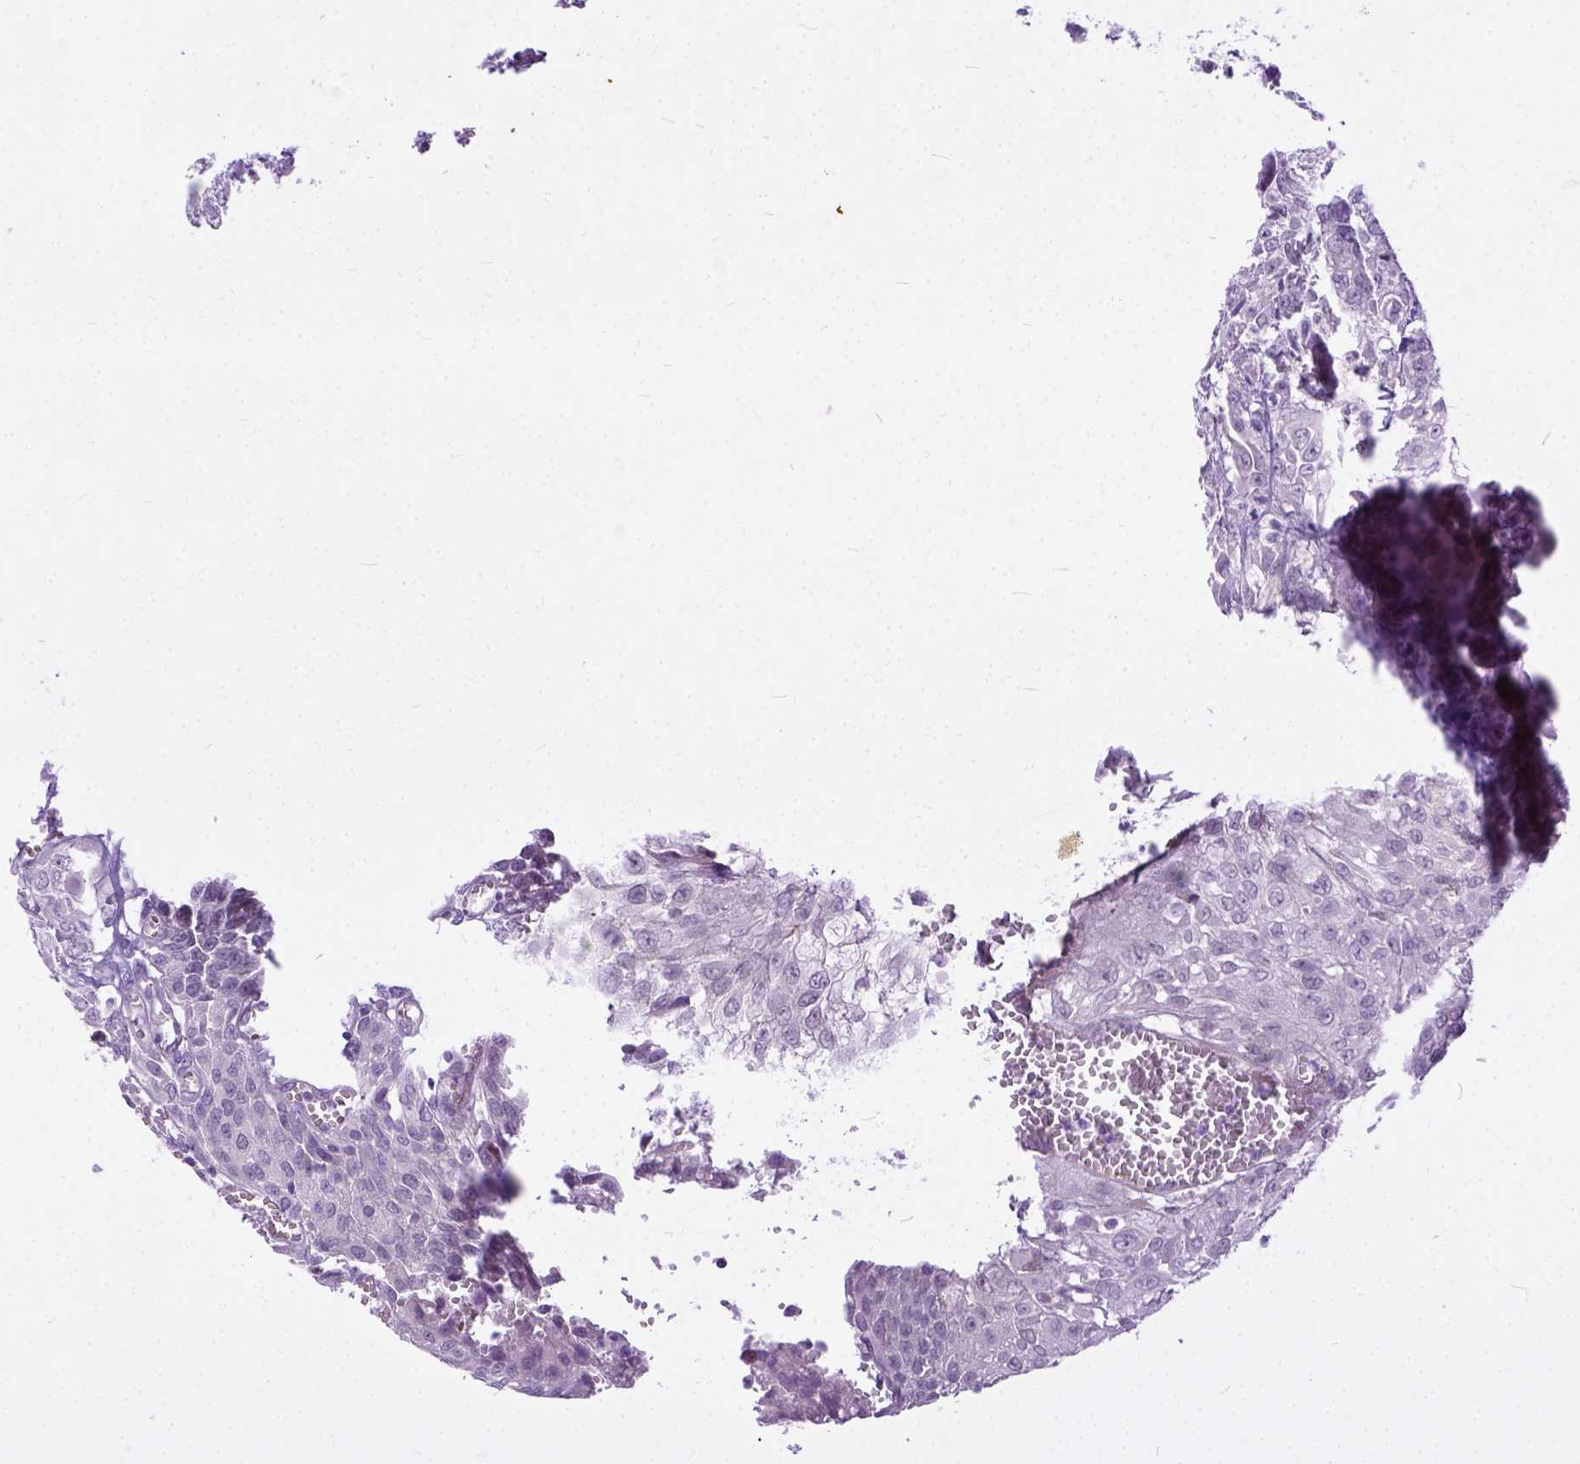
{"staining": {"intensity": "negative", "quantity": "none", "location": "none"}, "tissue": "urothelial cancer", "cell_type": "Tumor cells", "image_type": "cancer", "snomed": [{"axis": "morphology", "description": "Urothelial carcinoma, High grade"}, {"axis": "topography", "description": "Urinary bladder"}], "caption": "Immunohistochemistry micrograph of human high-grade urothelial carcinoma stained for a protein (brown), which exhibits no staining in tumor cells. (DAB (3,3'-diaminobenzidine) immunohistochemistry (IHC) visualized using brightfield microscopy, high magnification).", "gene": "ADGRF1", "patient": {"sex": "male", "age": 57}}